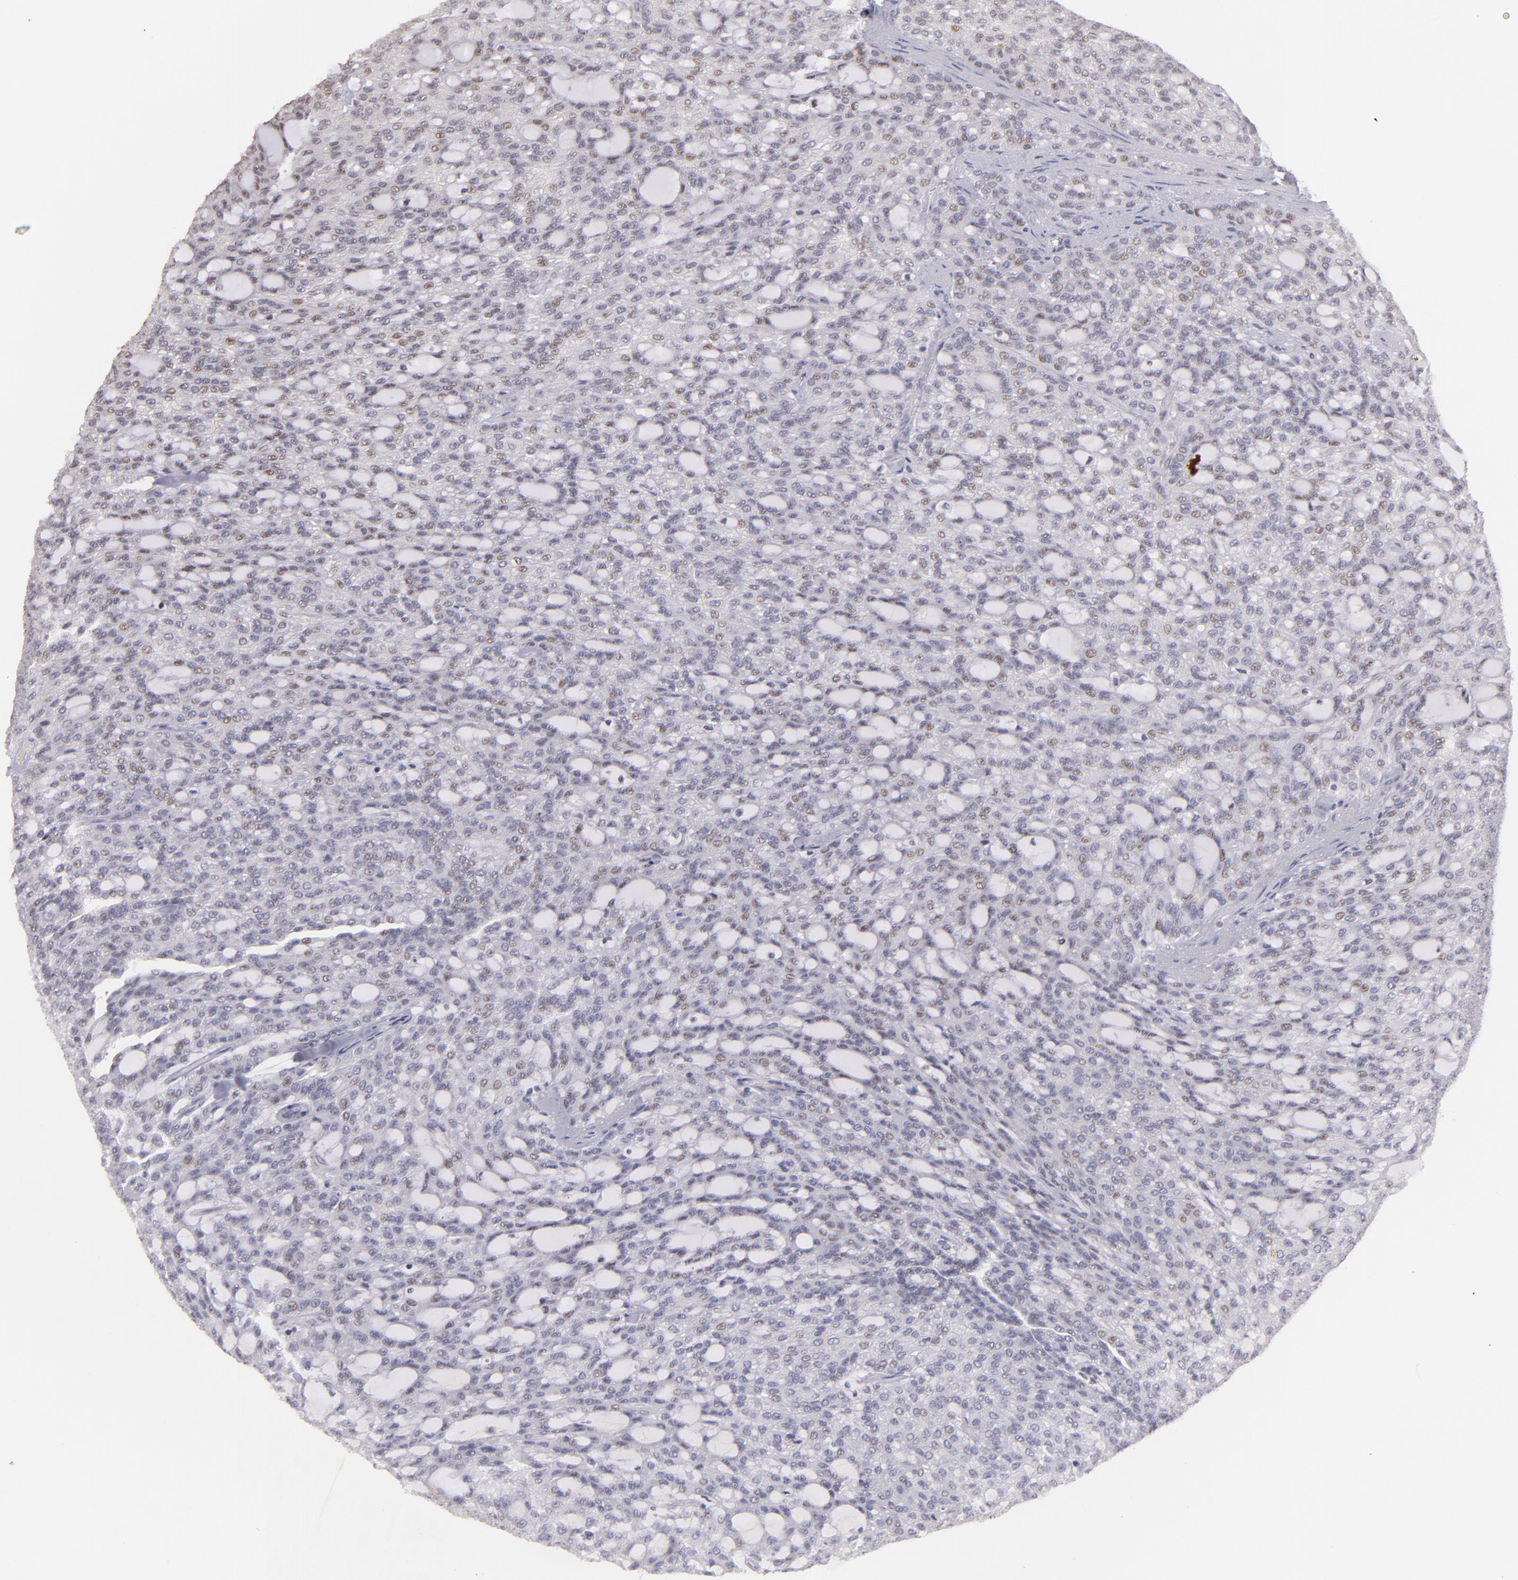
{"staining": {"intensity": "weak", "quantity": "<25%", "location": "nuclear"}, "tissue": "renal cancer", "cell_type": "Tumor cells", "image_type": "cancer", "snomed": [{"axis": "morphology", "description": "Adenocarcinoma, NOS"}, {"axis": "topography", "description": "Kidney"}], "caption": "A micrograph of human renal cancer (adenocarcinoma) is negative for staining in tumor cells. Nuclei are stained in blue.", "gene": "RARB", "patient": {"sex": "male", "age": 63}}